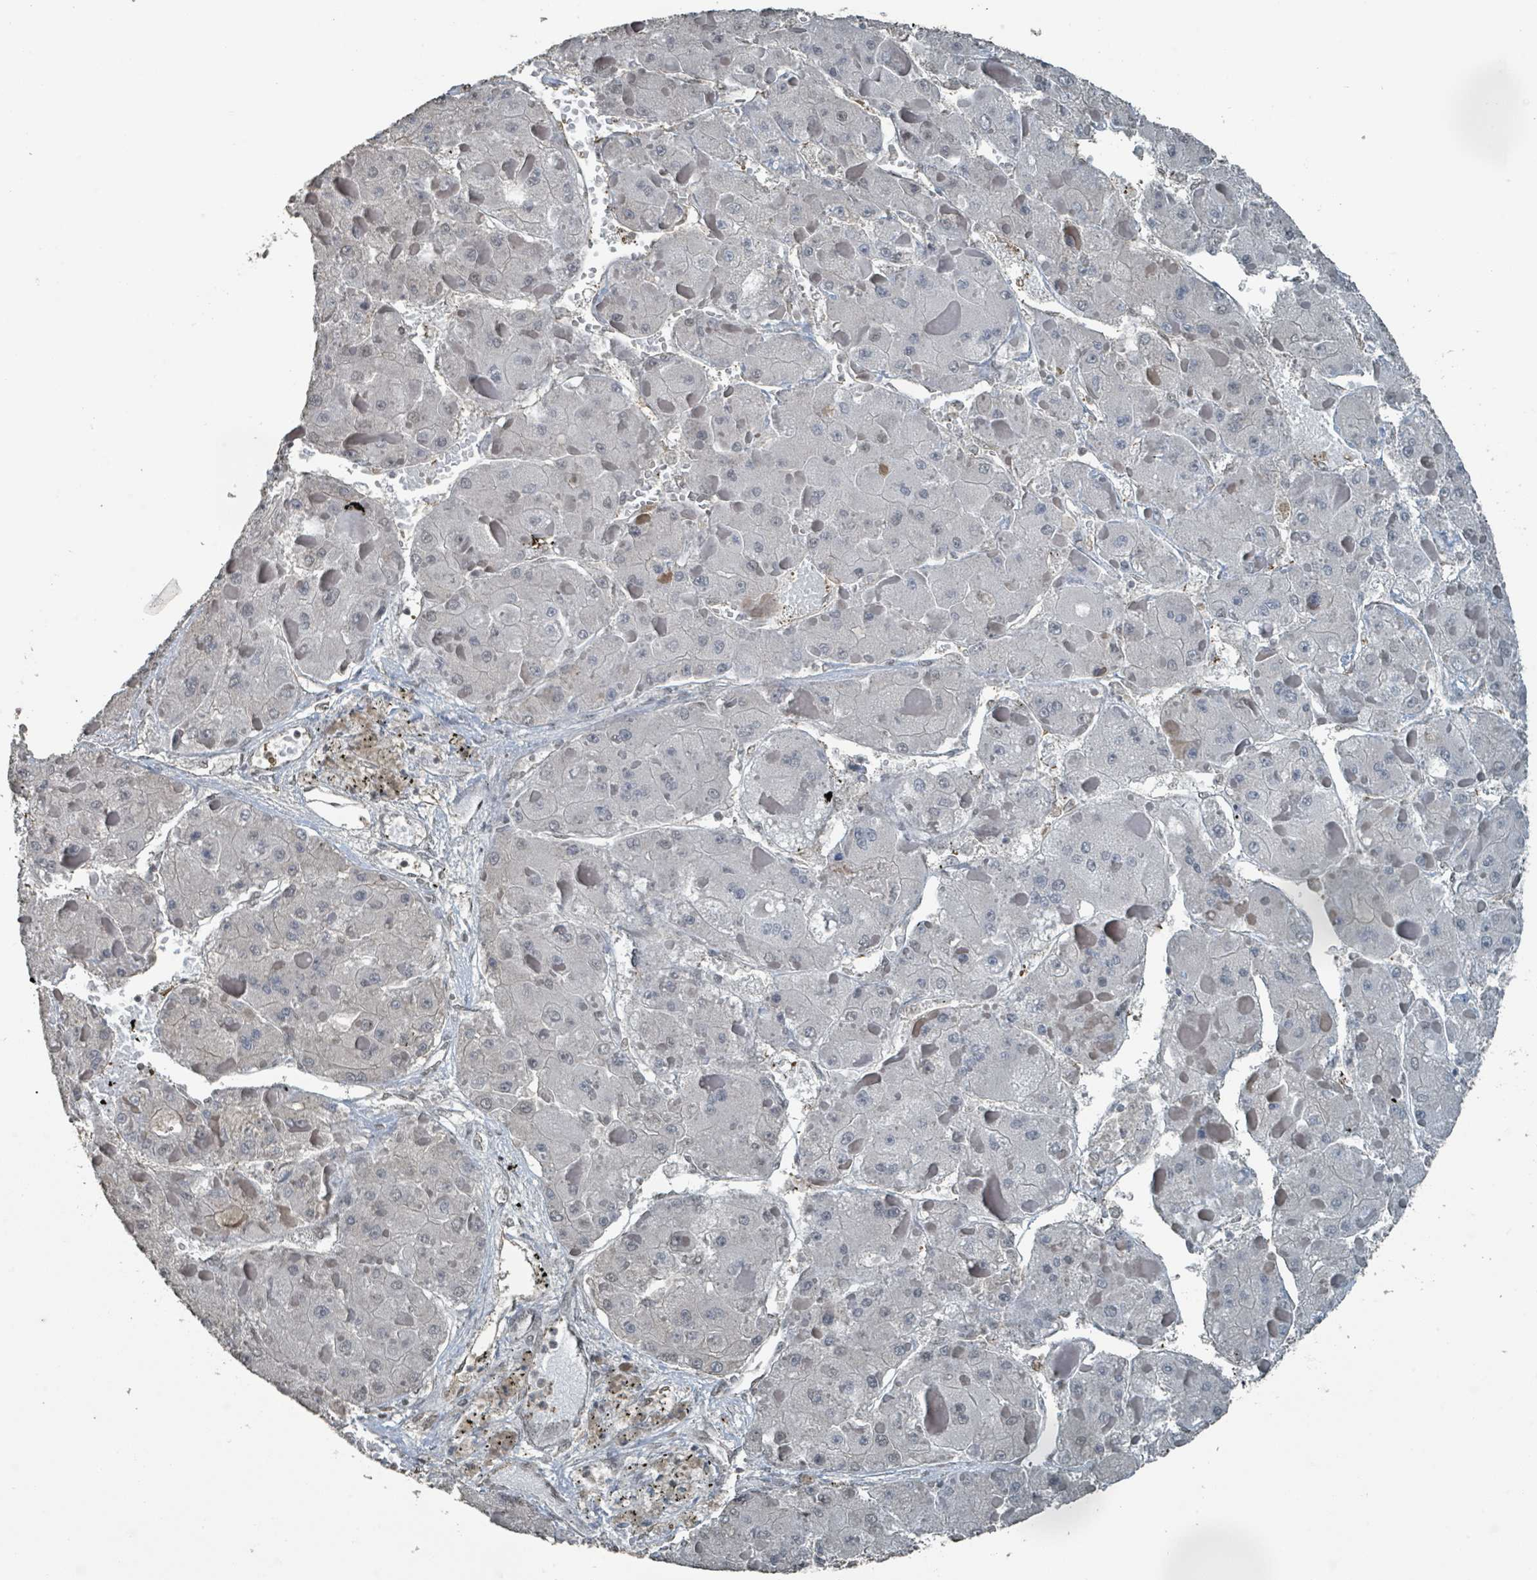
{"staining": {"intensity": "negative", "quantity": "none", "location": "none"}, "tissue": "liver cancer", "cell_type": "Tumor cells", "image_type": "cancer", "snomed": [{"axis": "morphology", "description": "Carcinoma, Hepatocellular, NOS"}, {"axis": "topography", "description": "Liver"}], "caption": "This is an immunohistochemistry (IHC) photomicrograph of liver hepatocellular carcinoma. There is no positivity in tumor cells.", "gene": "PHIP", "patient": {"sex": "female", "age": 73}}